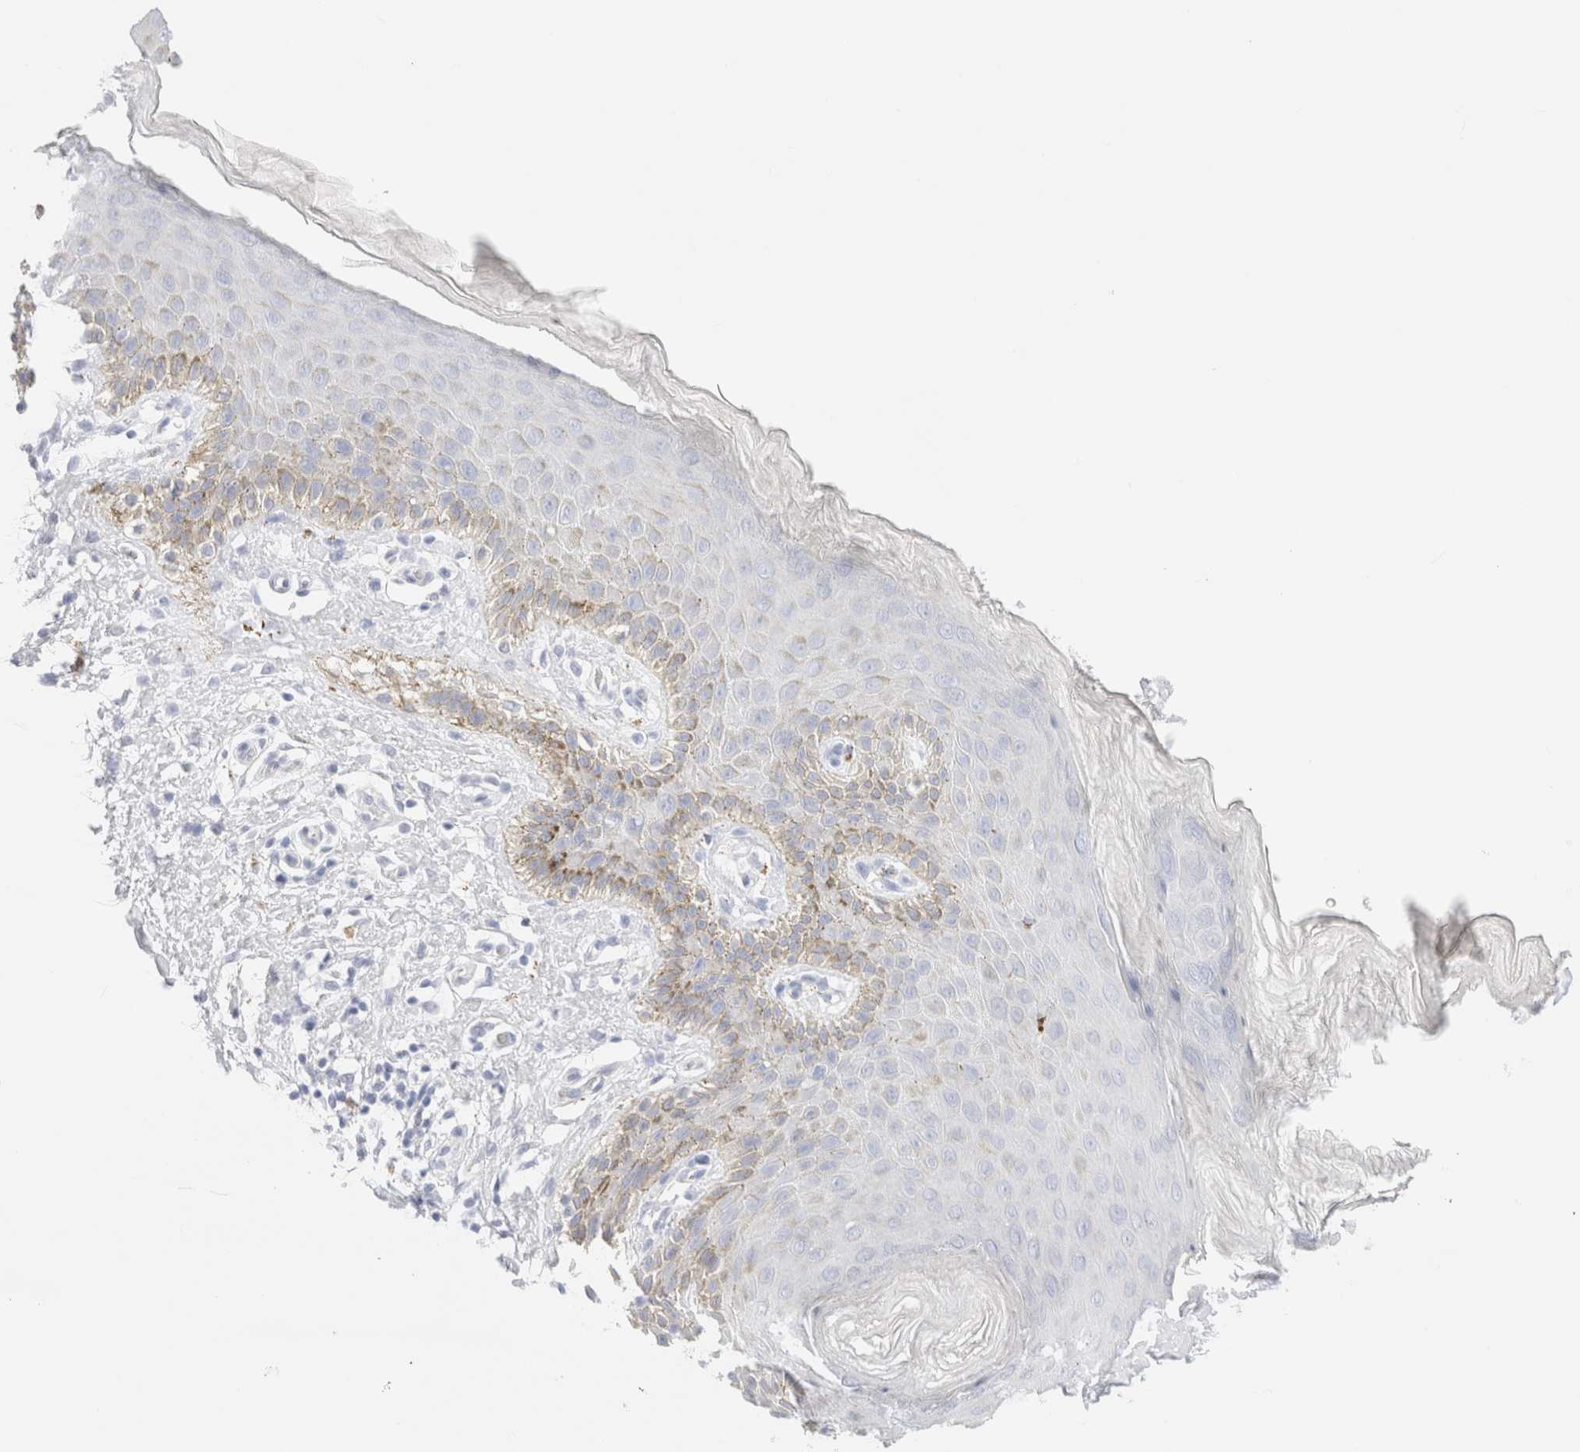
{"staining": {"intensity": "moderate", "quantity": "<25%", "location": "cytoplasmic/membranous"}, "tissue": "skin", "cell_type": "Epidermal cells", "image_type": "normal", "snomed": [{"axis": "morphology", "description": "Normal tissue, NOS"}, {"axis": "topography", "description": "Anal"}], "caption": "Skin stained with DAB IHC exhibits low levels of moderate cytoplasmic/membranous positivity in approximately <25% of epidermal cells.", "gene": "DPYS", "patient": {"sex": "male", "age": 44}}